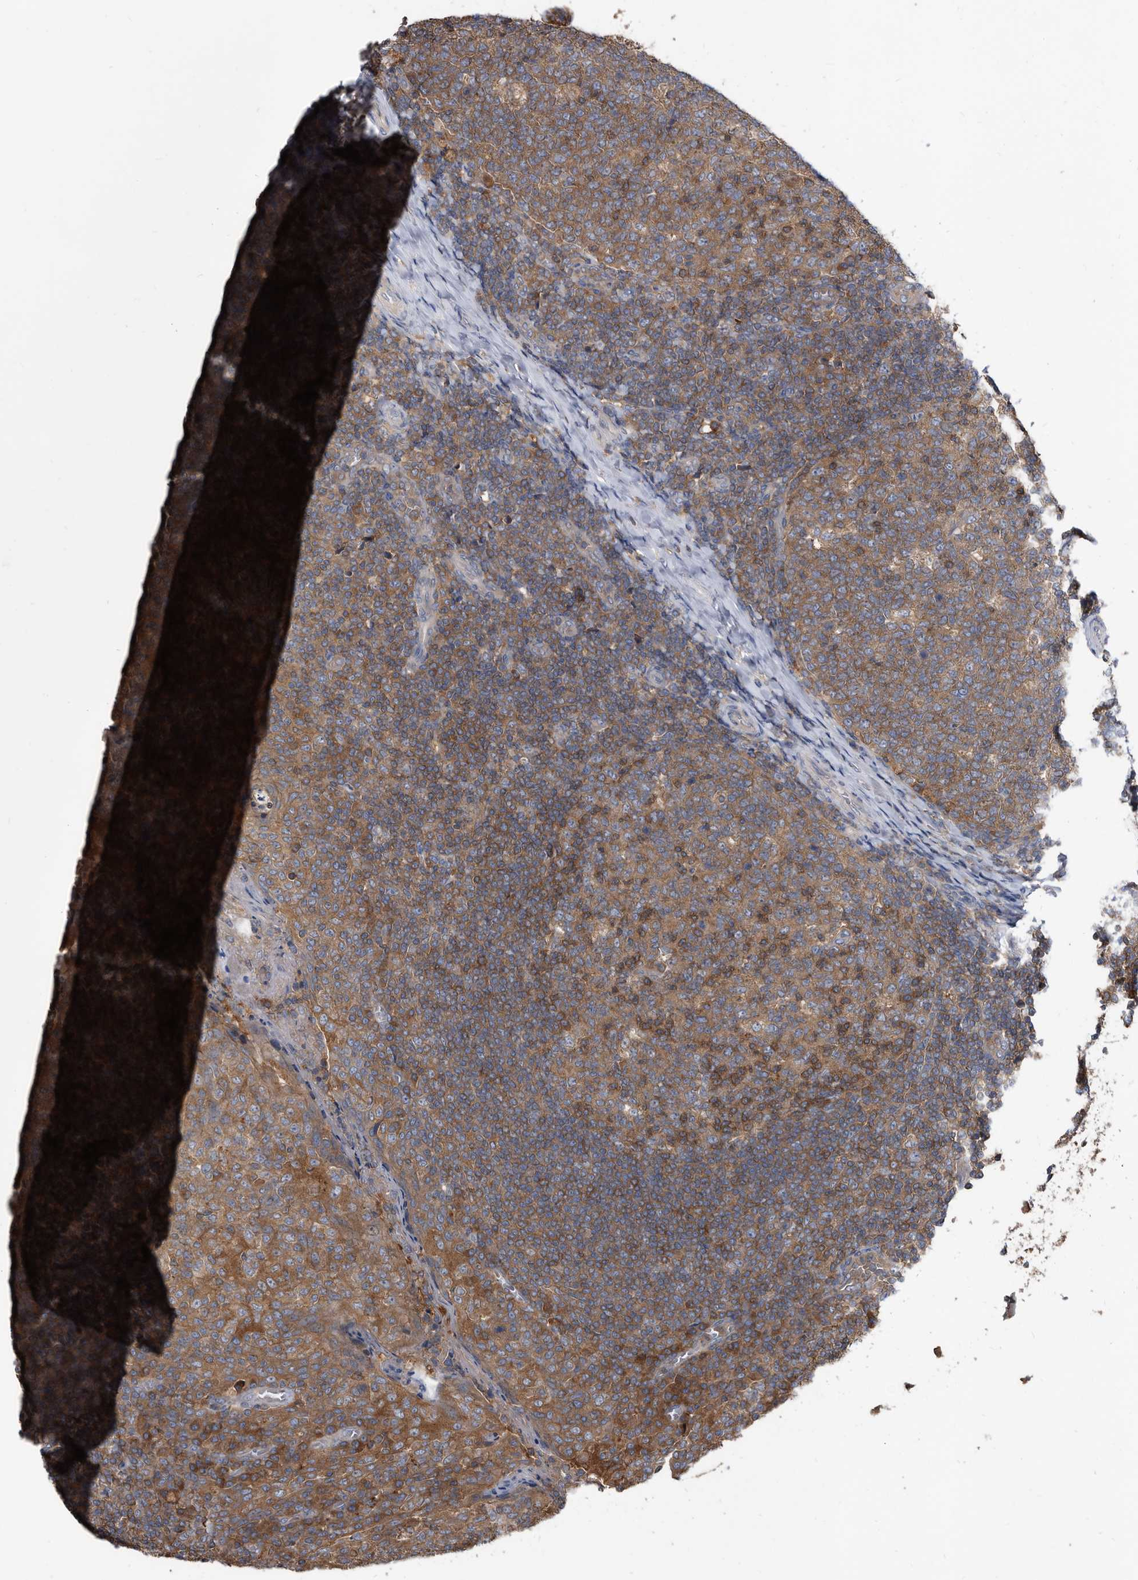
{"staining": {"intensity": "weak", "quantity": "<25%", "location": "cytoplasmic/membranous"}, "tissue": "tonsil", "cell_type": "Germinal center cells", "image_type": "normal", "snomed": [{"axis": "morphology", "description": "Normal tissue, NOS"}, {"axis": "topography", "description": "Tonsil"}], "caption": "High magnification brightfield microscopy of normal tonsil stained with DAB (3,3'-diaminobenzidine) (brown) and counterstained with hematoxylin (blue): germinal center cells show no significant positivity. (Stains: DAB immunohistochemistry with hematoxylin counter stain, Microscopy: brightfield microscopy at high magnification).", "gene": "APEH", "patient": {"sex": "female", "age": 19}}